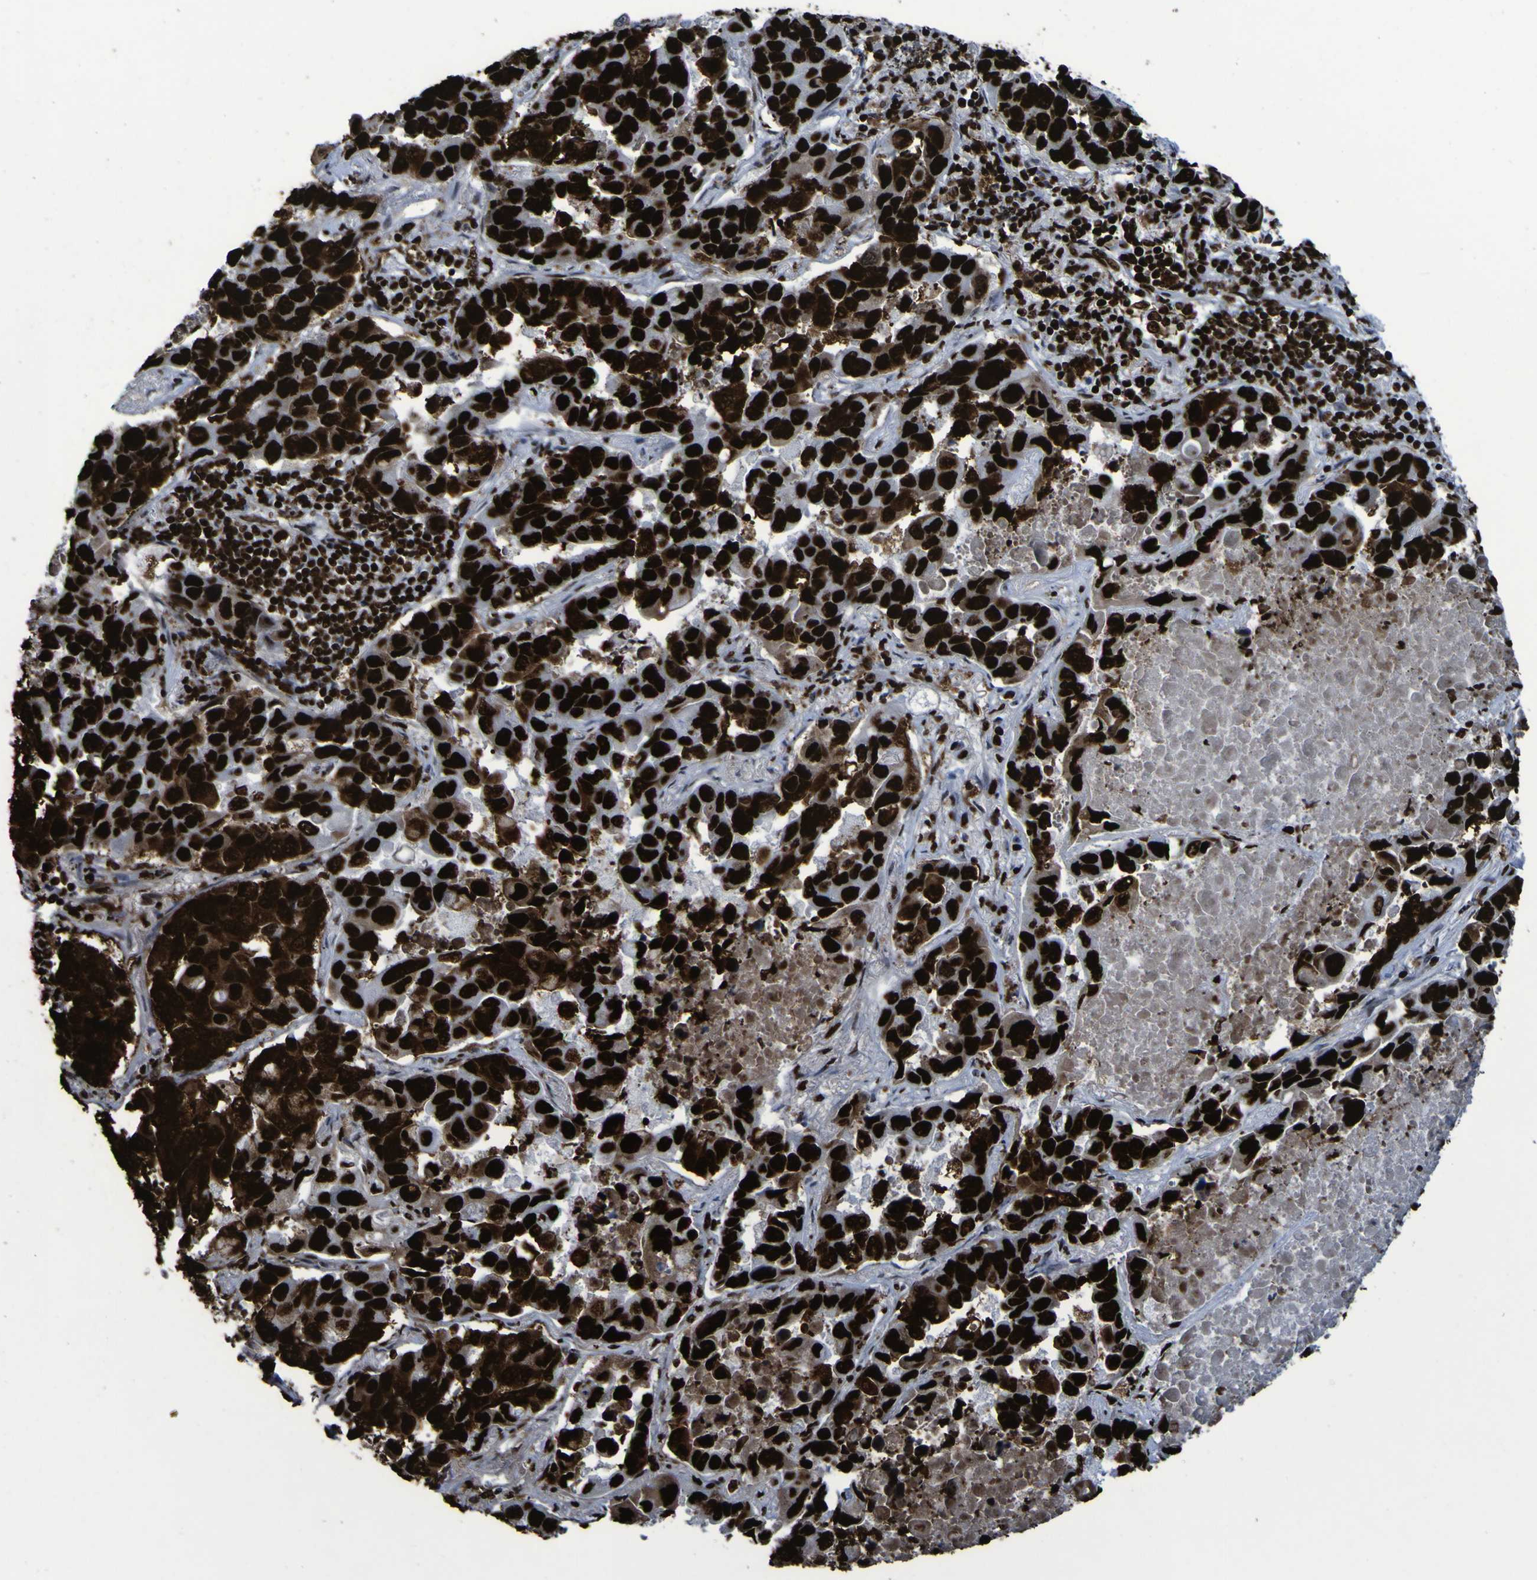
{"staining": {"intensity": "strong", "quantity": ">75%", "location": "cytoplasmic/membranous,nuclear"}, "tissue": "lung cancer", "cell_type": "Tumor cells", "image_type": "cancer", "snomed": [{"axis": "morphology", "description": "Adenocarcinoma, NOS"}, {"axis": "topography", "description": "Lung"}], "caption": "Adenocarcinoma (lung) stained for a protein displays strong cytoplasmic/membranous and nuclear positivity in tumor cells.", "gene": "NPM1", "patient": {"sex": "male", "age": 64}}